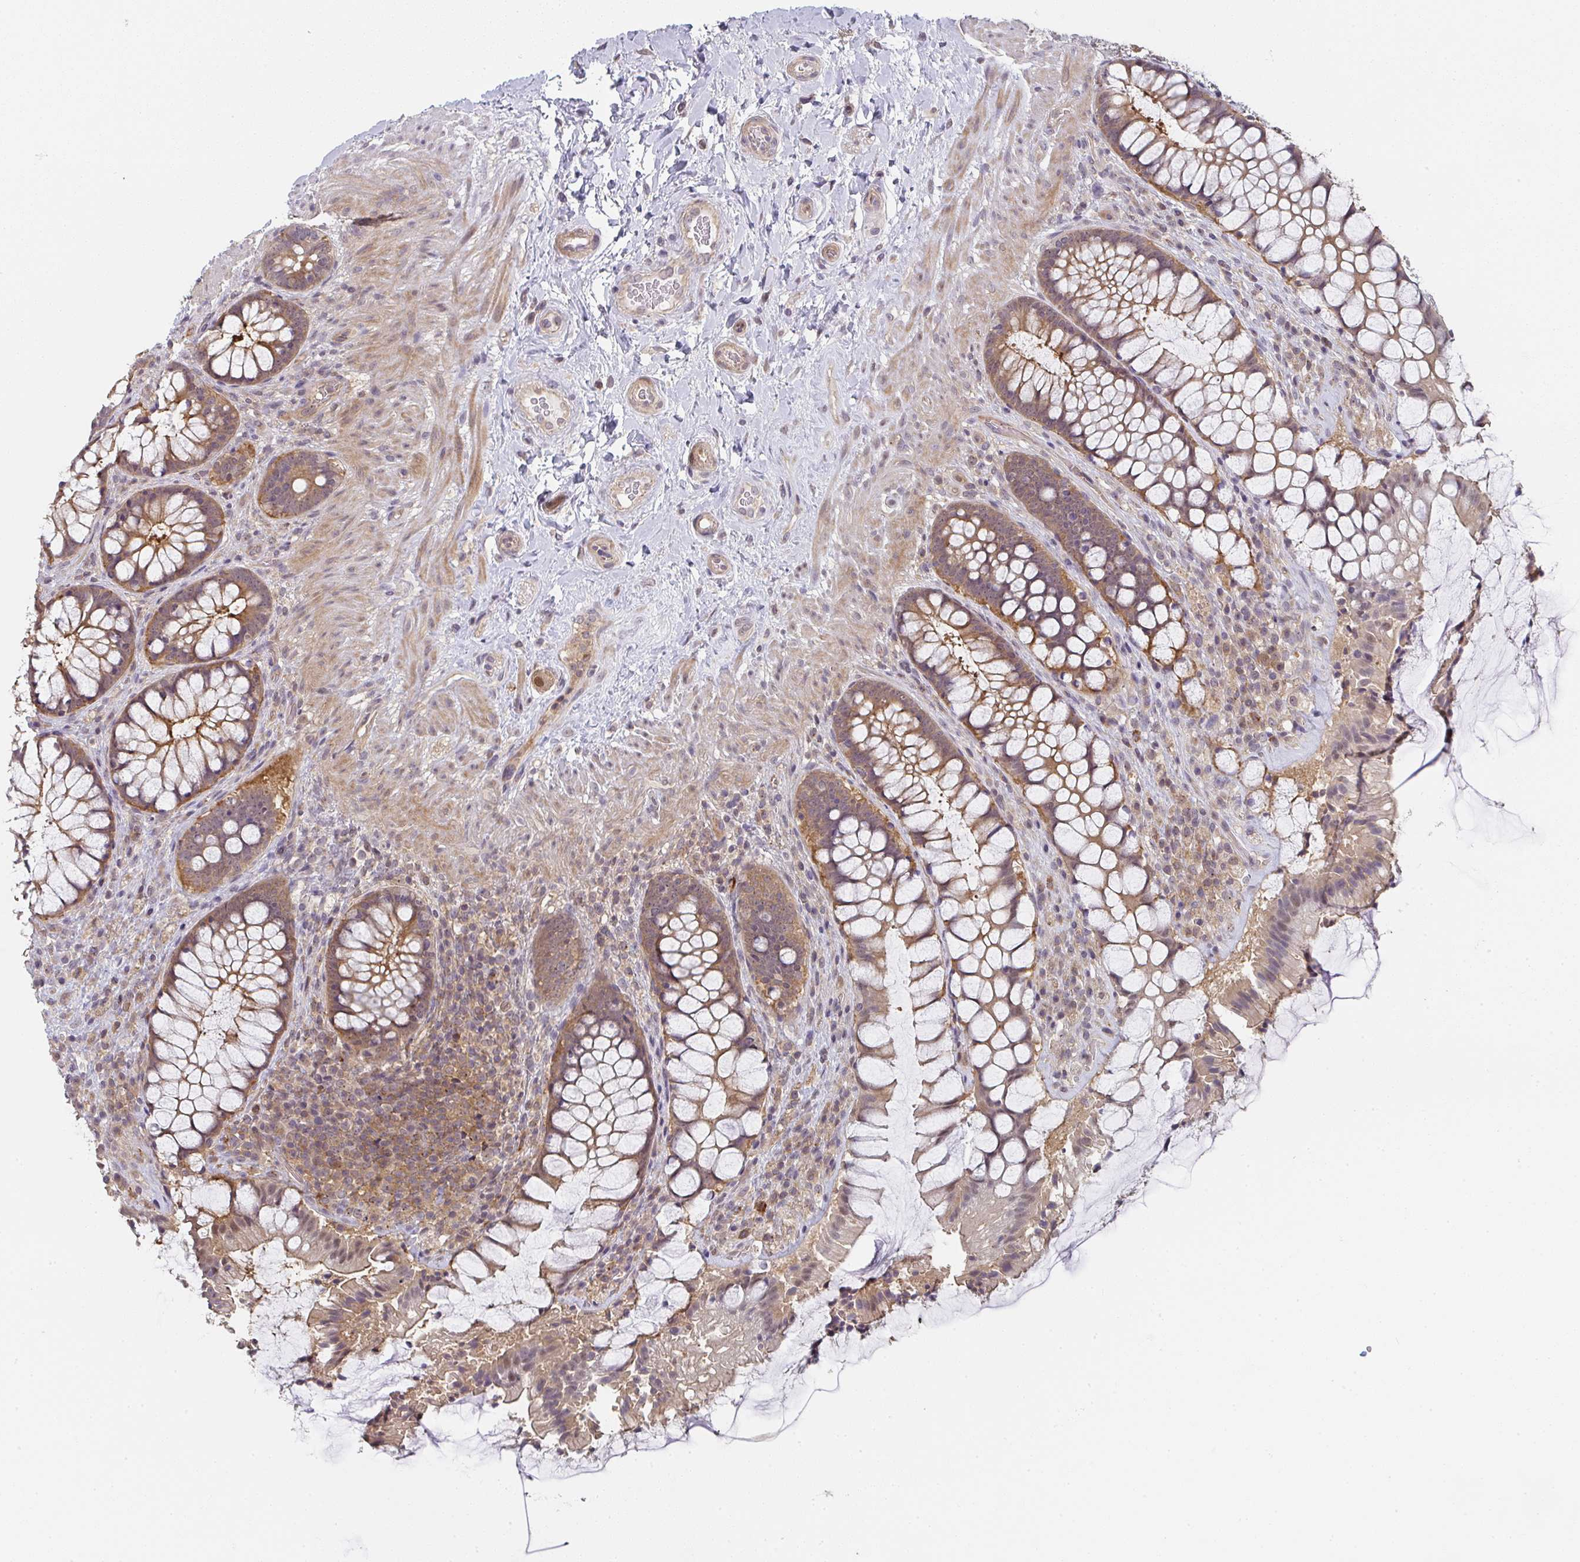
{"staining": {"intensity": "moderate", "quantity": ">75%", "location": "cytoplasmic/membranous"}, "tissue": "rectum", "cell_type": "Glandular cells", "image_type": "normal", "snomed": [{"axis": "morphology", "description": "Normal tissue, NOS"}, {"axis": "topography", "description": "Rectum"}], "caption": "The micrograph displays staining of unremarkable rectum, revealing moderate cytoplasmic/membranous protein staining (brown color) within glandular cells. (brown staining indicates protein expression, while blue staining denotes nuclei).", "gene": "RANGRF", "patient": {"sex": "female", "age": 58}}